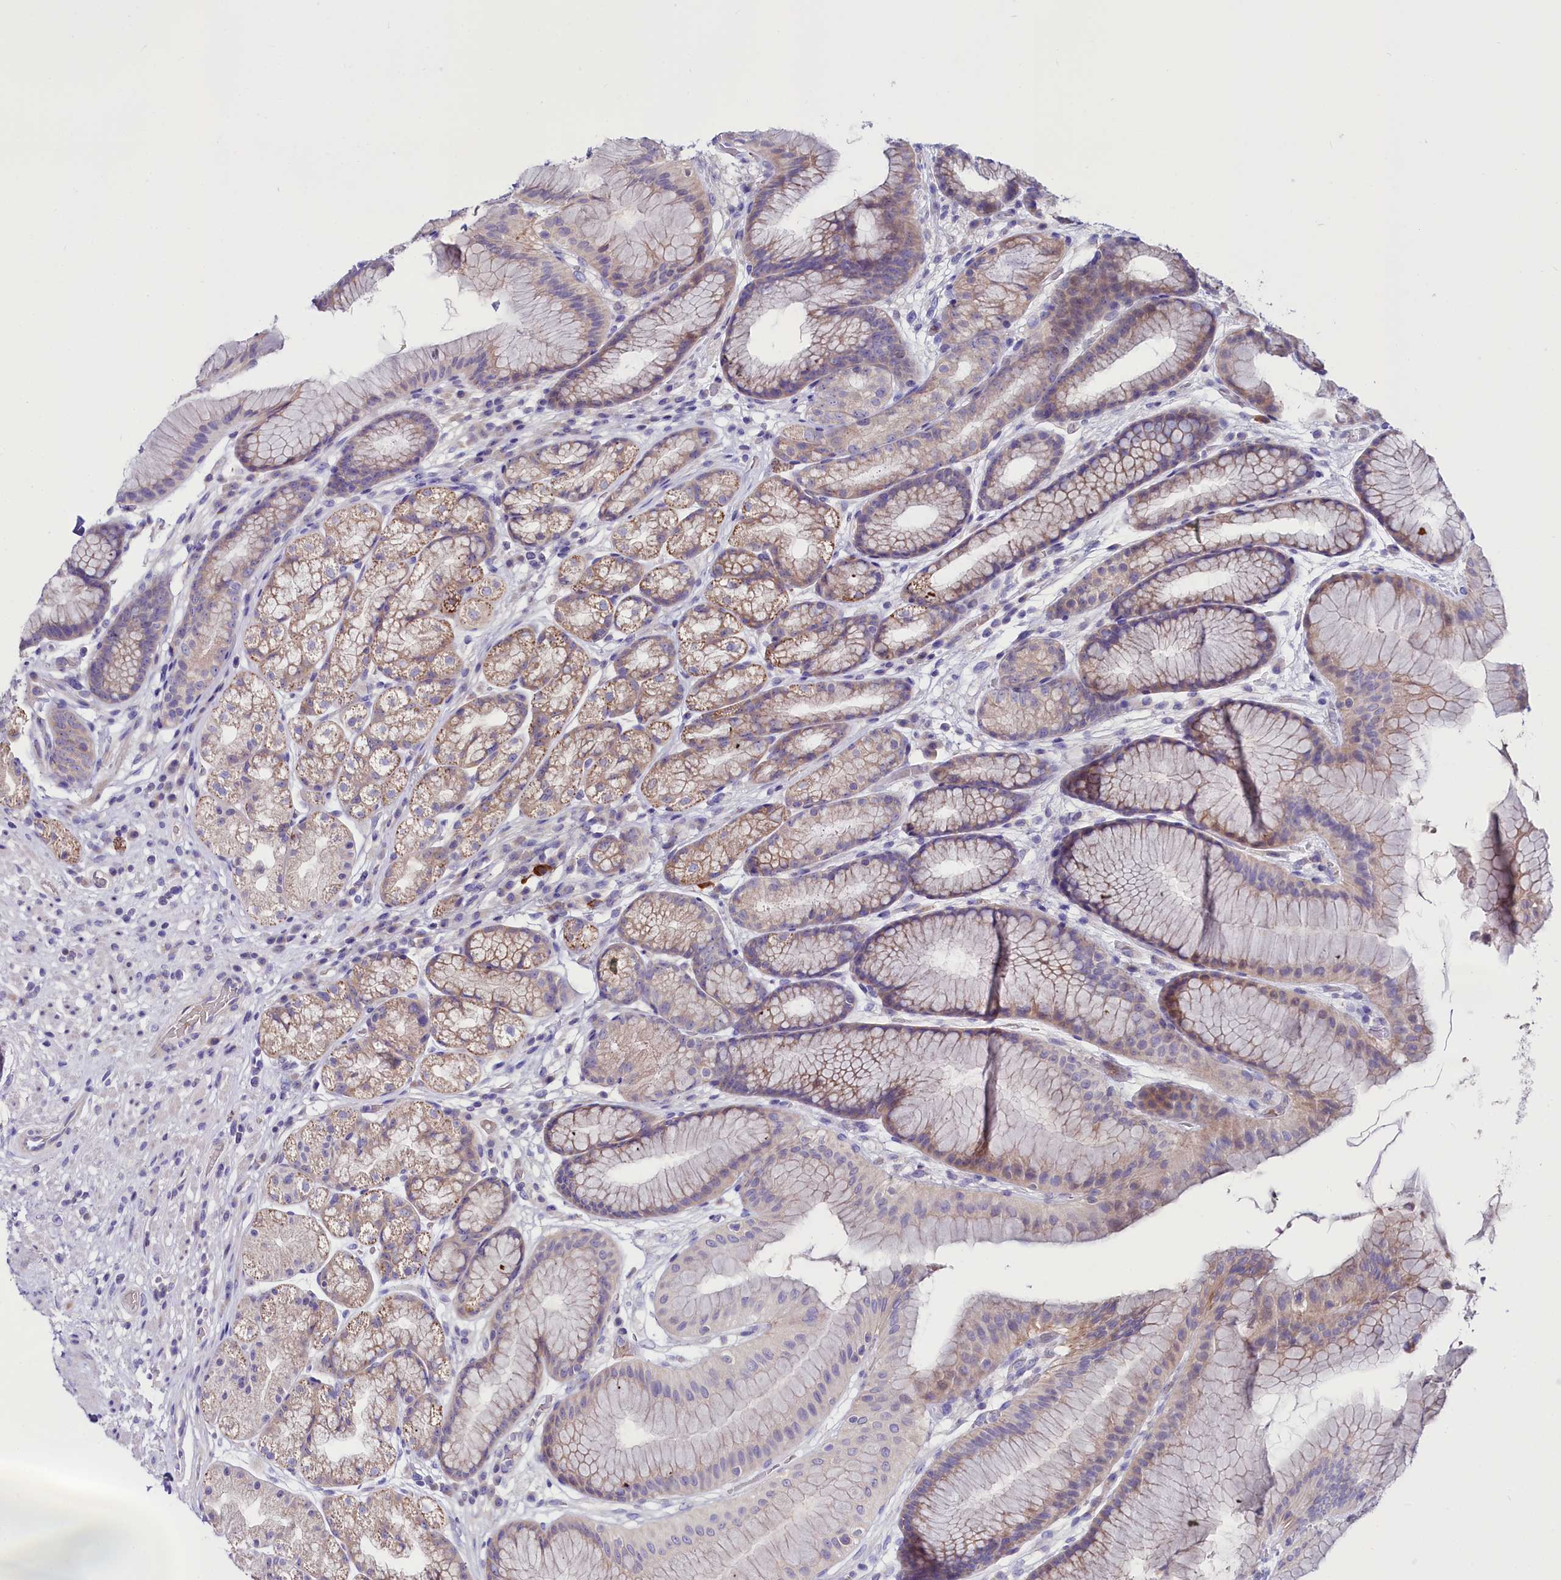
{"staining": {"intensity": "moderate", "quantity": "25%-75%", "location": "cytoplasmic/membranous"}, "tissue": "stomach", "cell_type": "Glandular cells", "image_type": "normal", "snomed": [{"axis": "morphology", "description": "Normal tissue, NOS"}, {"axis": "topography", "description": "Stomach"}], "caption": "The micrograph shows staining of benign stomach, revealing moderate cytoplasmic/membranous protein positivity (brown color) within glandular cells. Nuclei are stained in blue.", "gene": "ABHD5", "patient": {"sex": "male", "age": 57}}